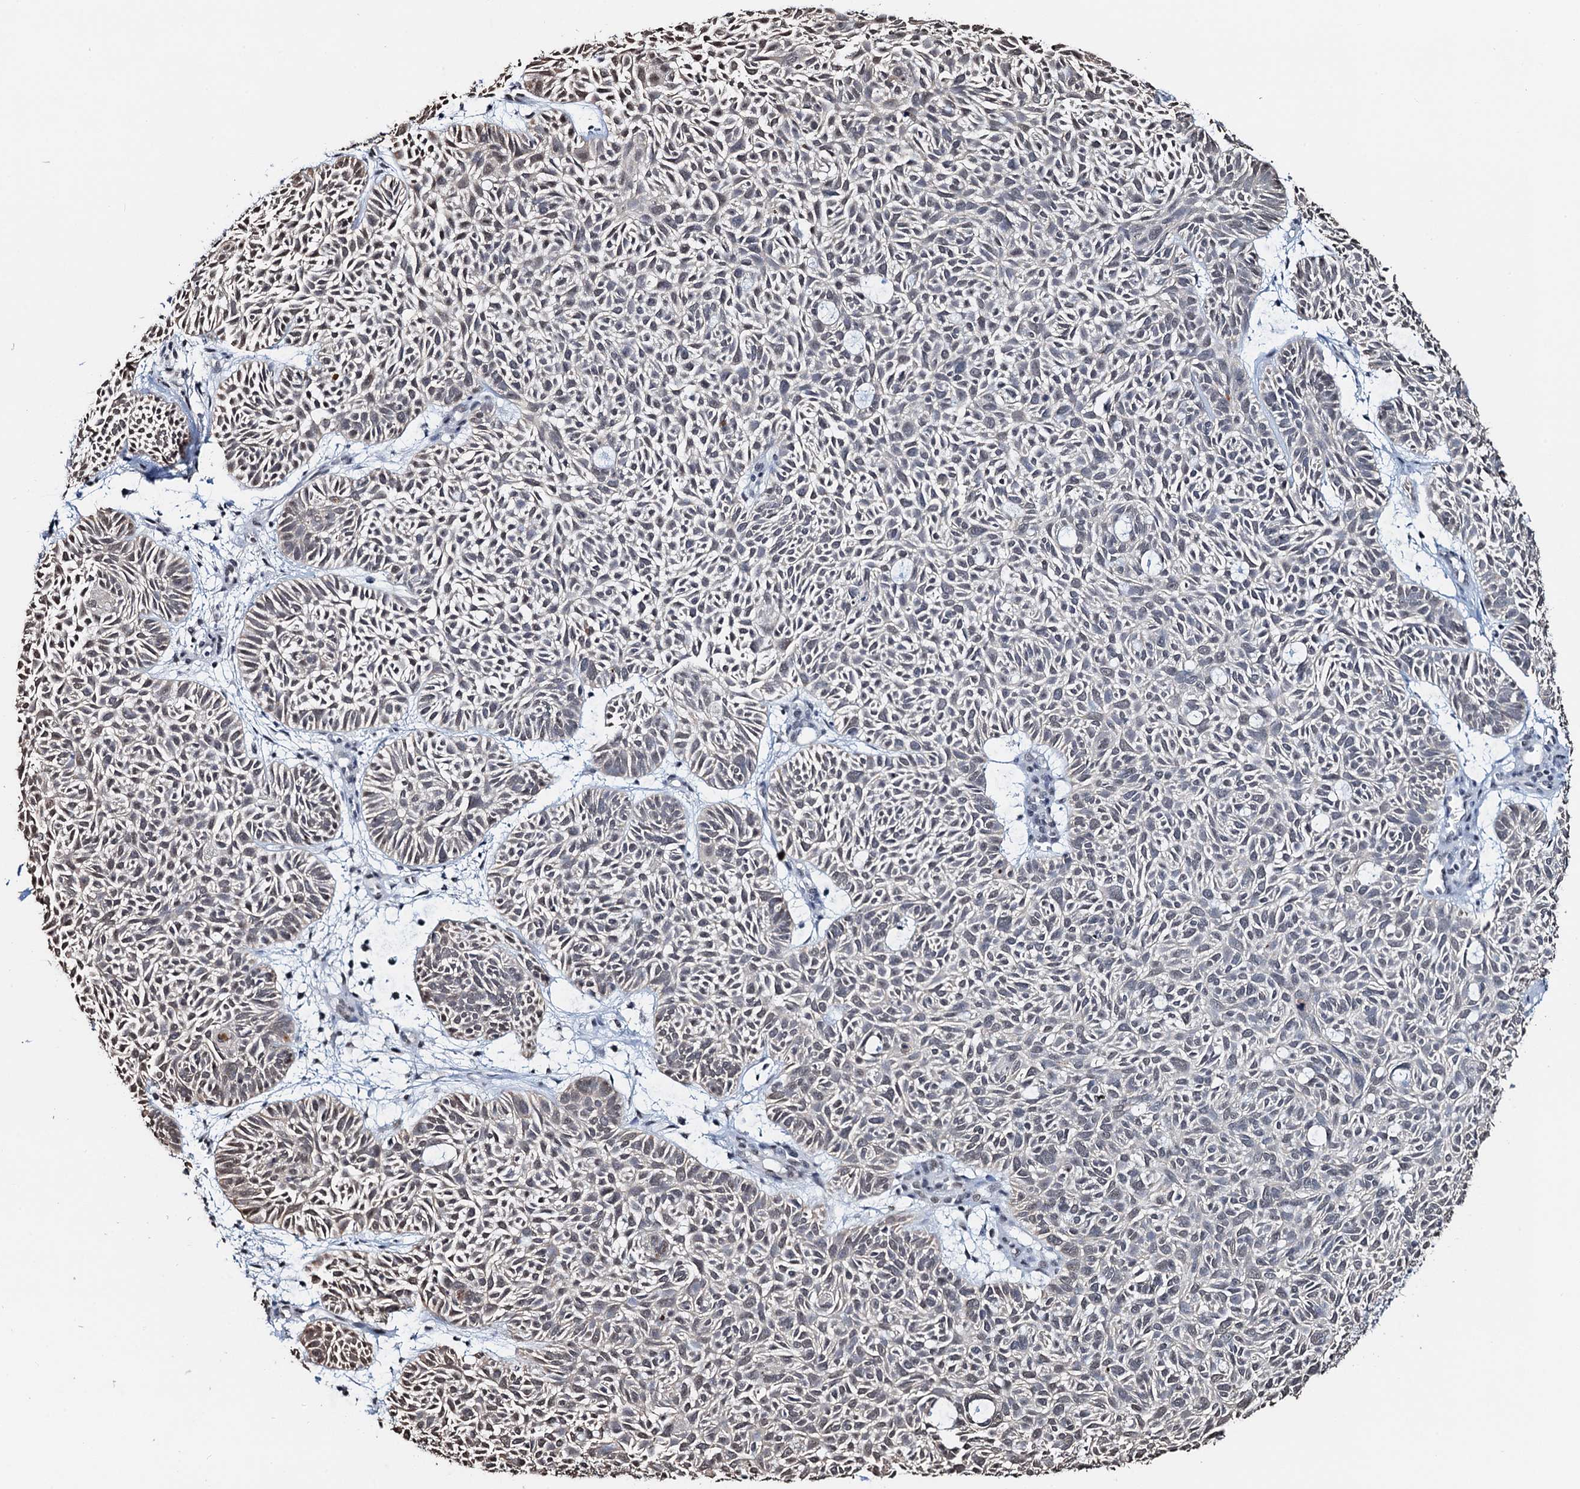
{"staining": {"intensity": "negative", "quantity": "none", "location": "none"}, "tissue": "skin cancer", "cell_type": "Tumor cells", "image_type": "cancer", "snomed": [{"axis": "morphology", "description": "Basal cell carcinoma"}, {"axis": "topography", "description": "Skin"}], "caption": "Tumor cells show no significant staining in skin basal cell carcinoma.", "gene": "ZNF609", "patient": {"sex": "male", "age": 69}}